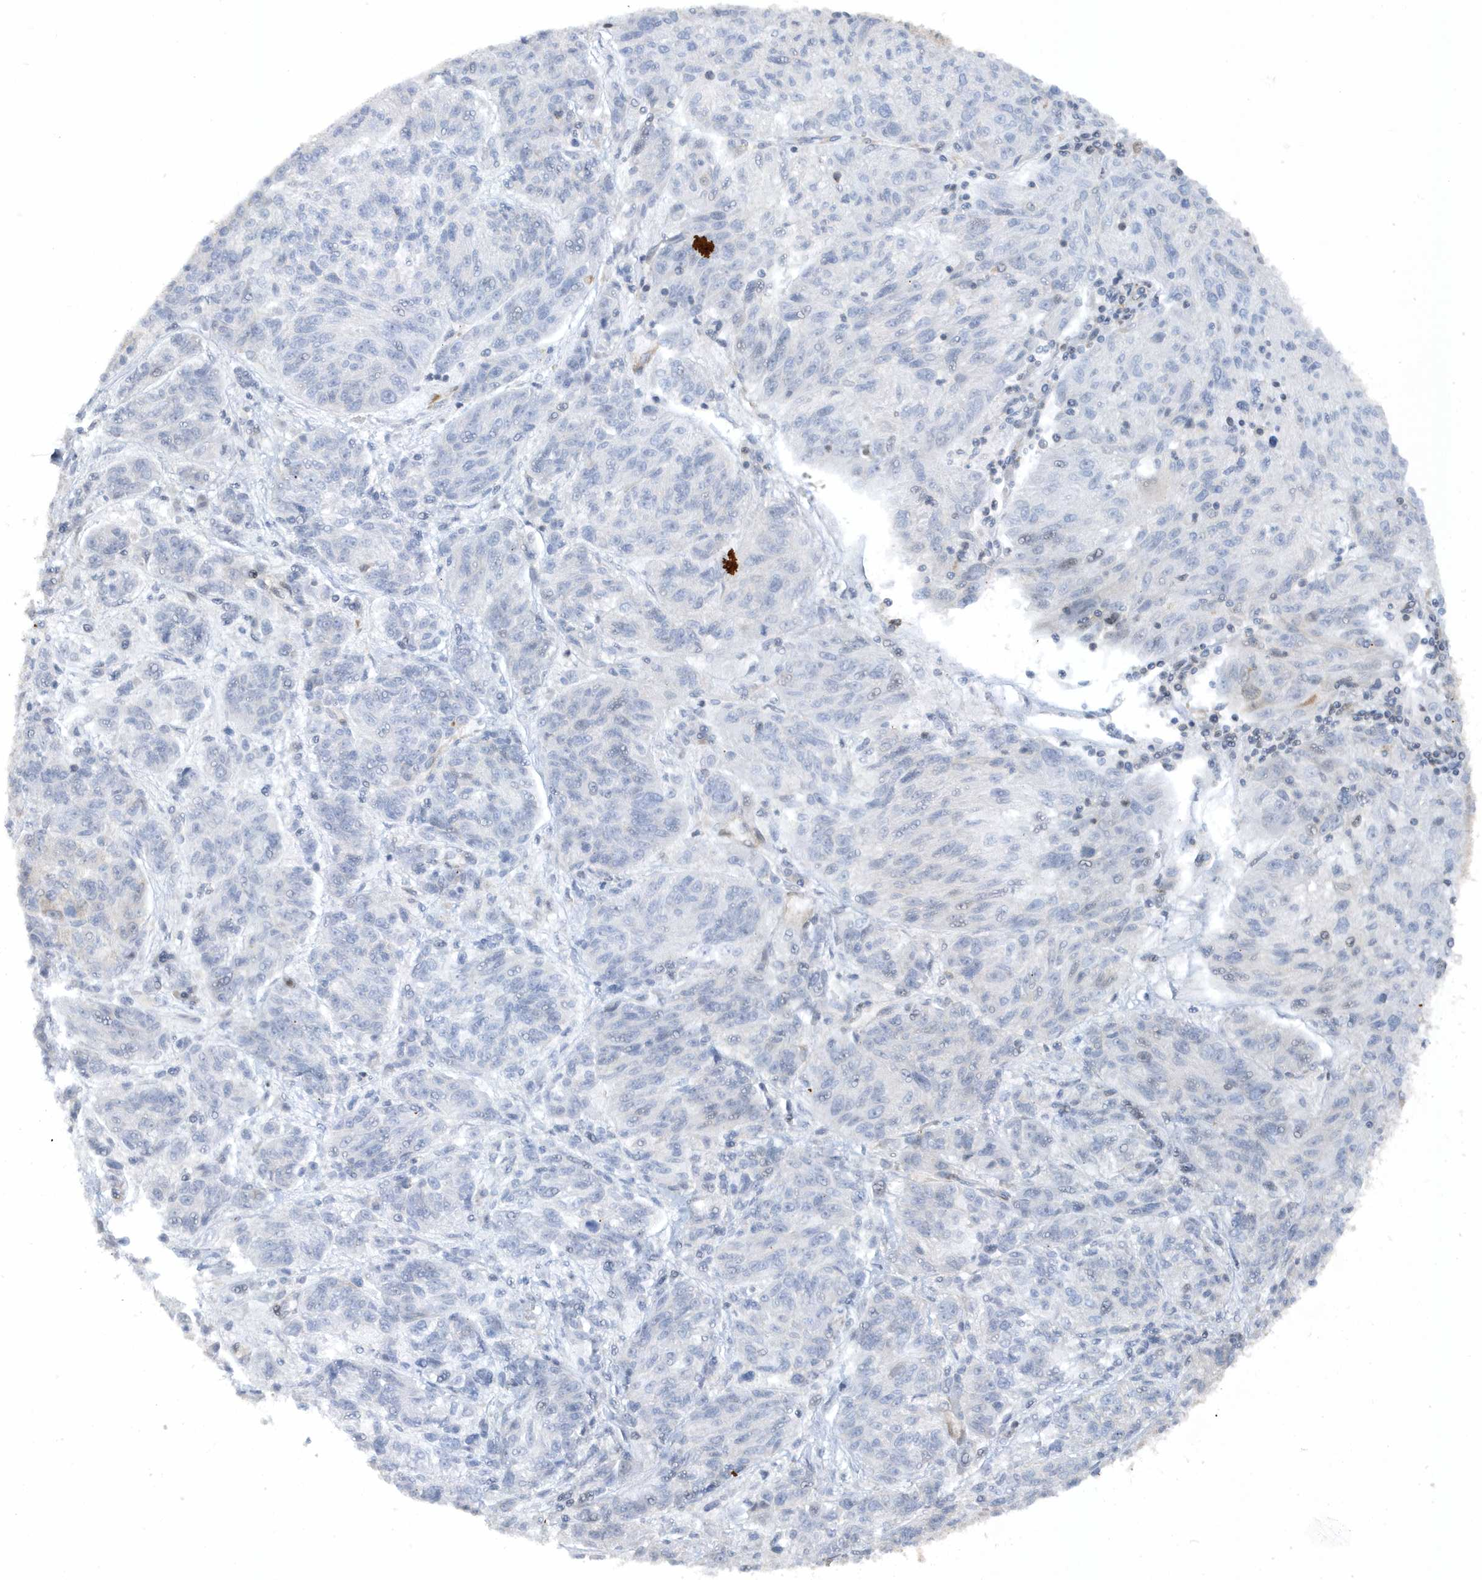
{"staining": {"intensity": "negative", "quantity": "none", "location": "none"}, "tissue": "melanoma", "cell_type": "Tumor cells", "image_type": "cancer", "snomed": [{"axis": "morphology", "description": "Malignant melanoma, NOS"}, {"axis": "topography", "description": "Skin"}], "caption": "The image reveals no significant staining in tumor cells of malignant melanoma. (Brightfield microscopy of DAB IHC at high magnification).", "gene": "MAP7D3", "patient": {"sex": "male", "age": 53}}